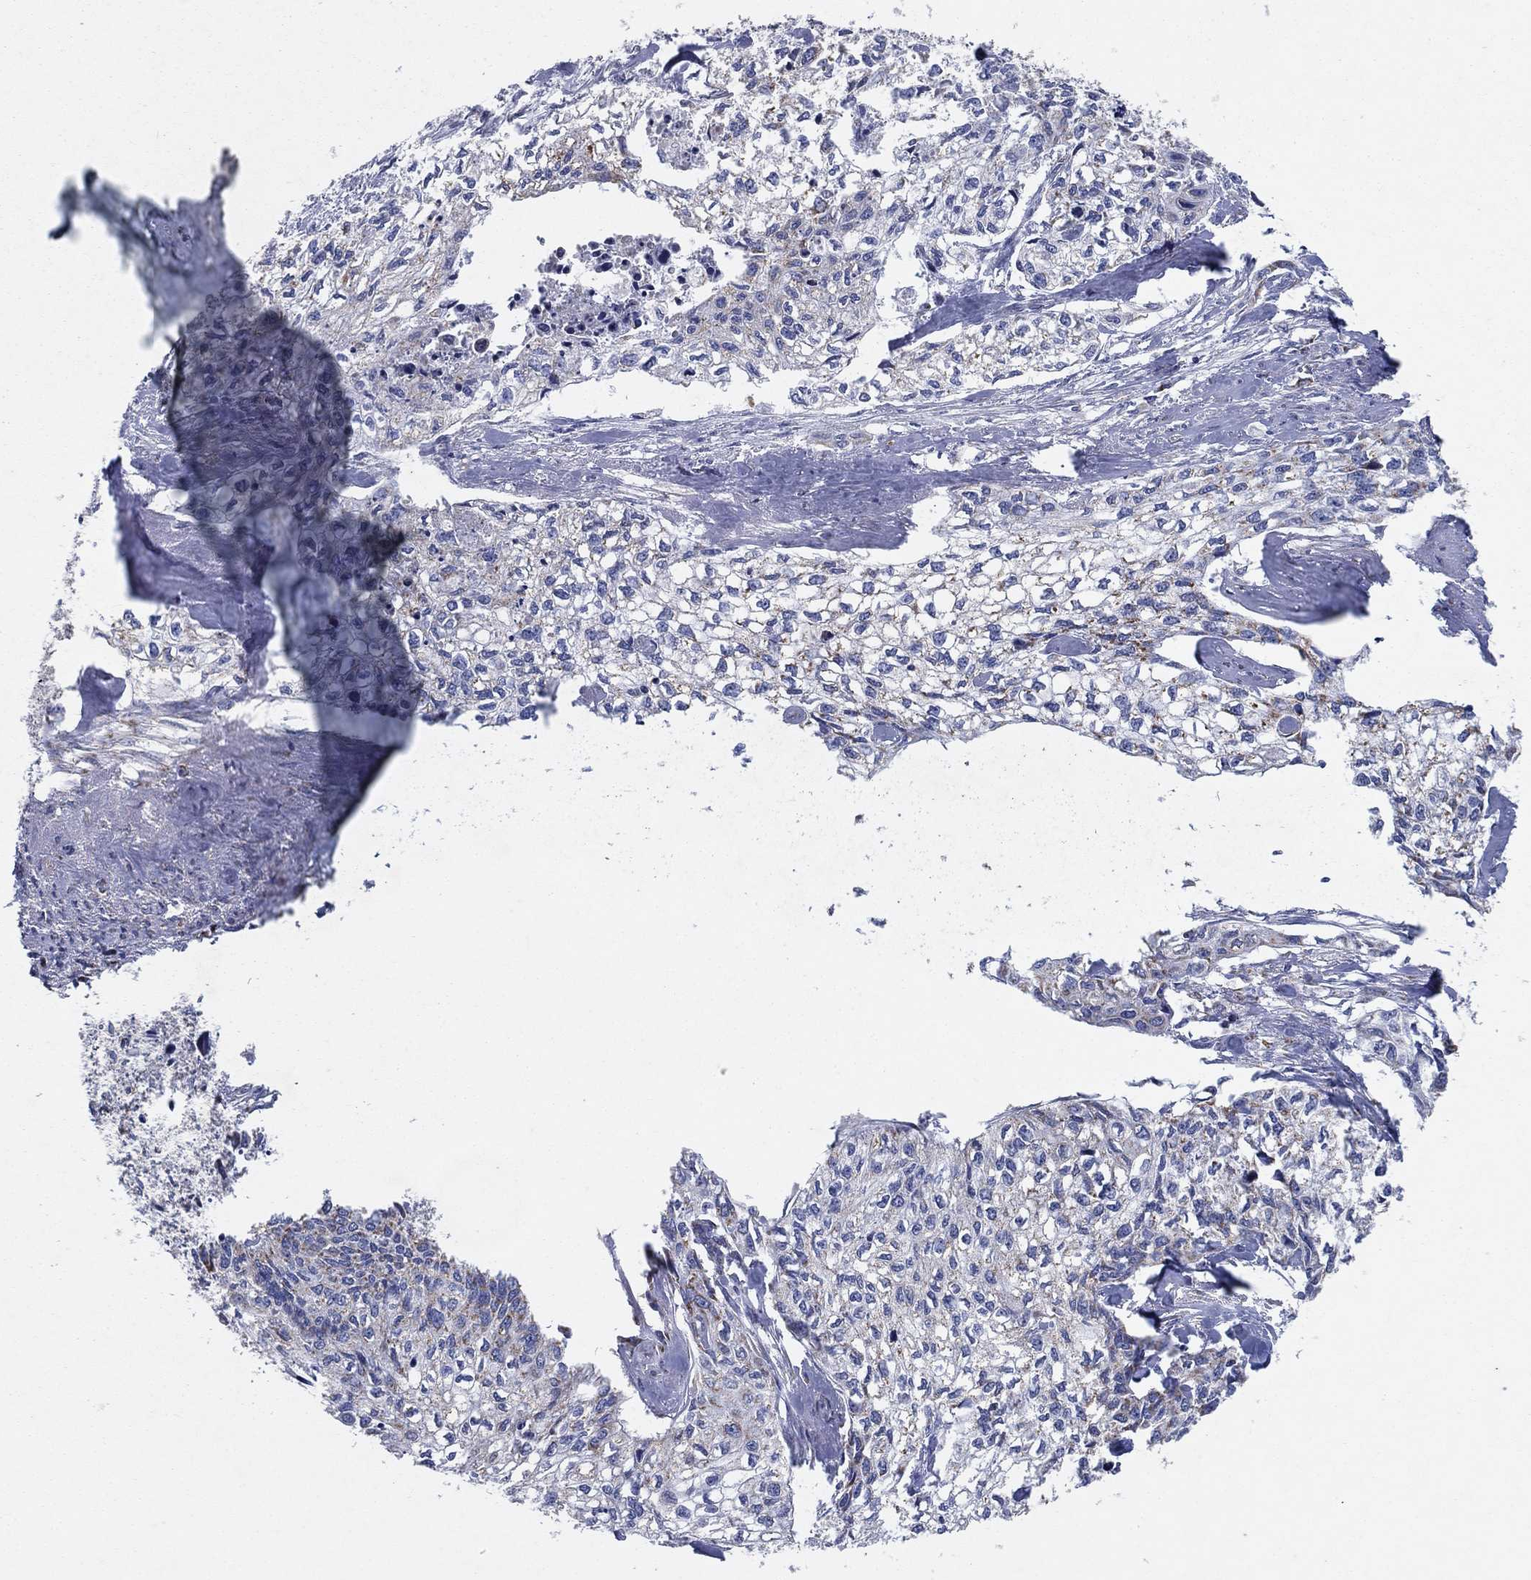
{"staining": {"intensity": "moderate", "quantity": "<25%", "location": "cytoplasmic/membranous"}, "tissue": "cervical cancer", "cell_type": "Tumor cells", "image_type": "cancer", "snomed": [{"axis": "morphology", "description": "Squamous cell carcinoma, NOS"}, {"axis": "topography", "description": "Cervix"}], "caption": "Cervical squamous cell carcinoma stained for a protein (brown) reveals moderate cytoplasmic/membranous positive staining in about <25% of tumor cells.", "gene": "C9orf85", "patient": {"sex": "female", "age": 58}}